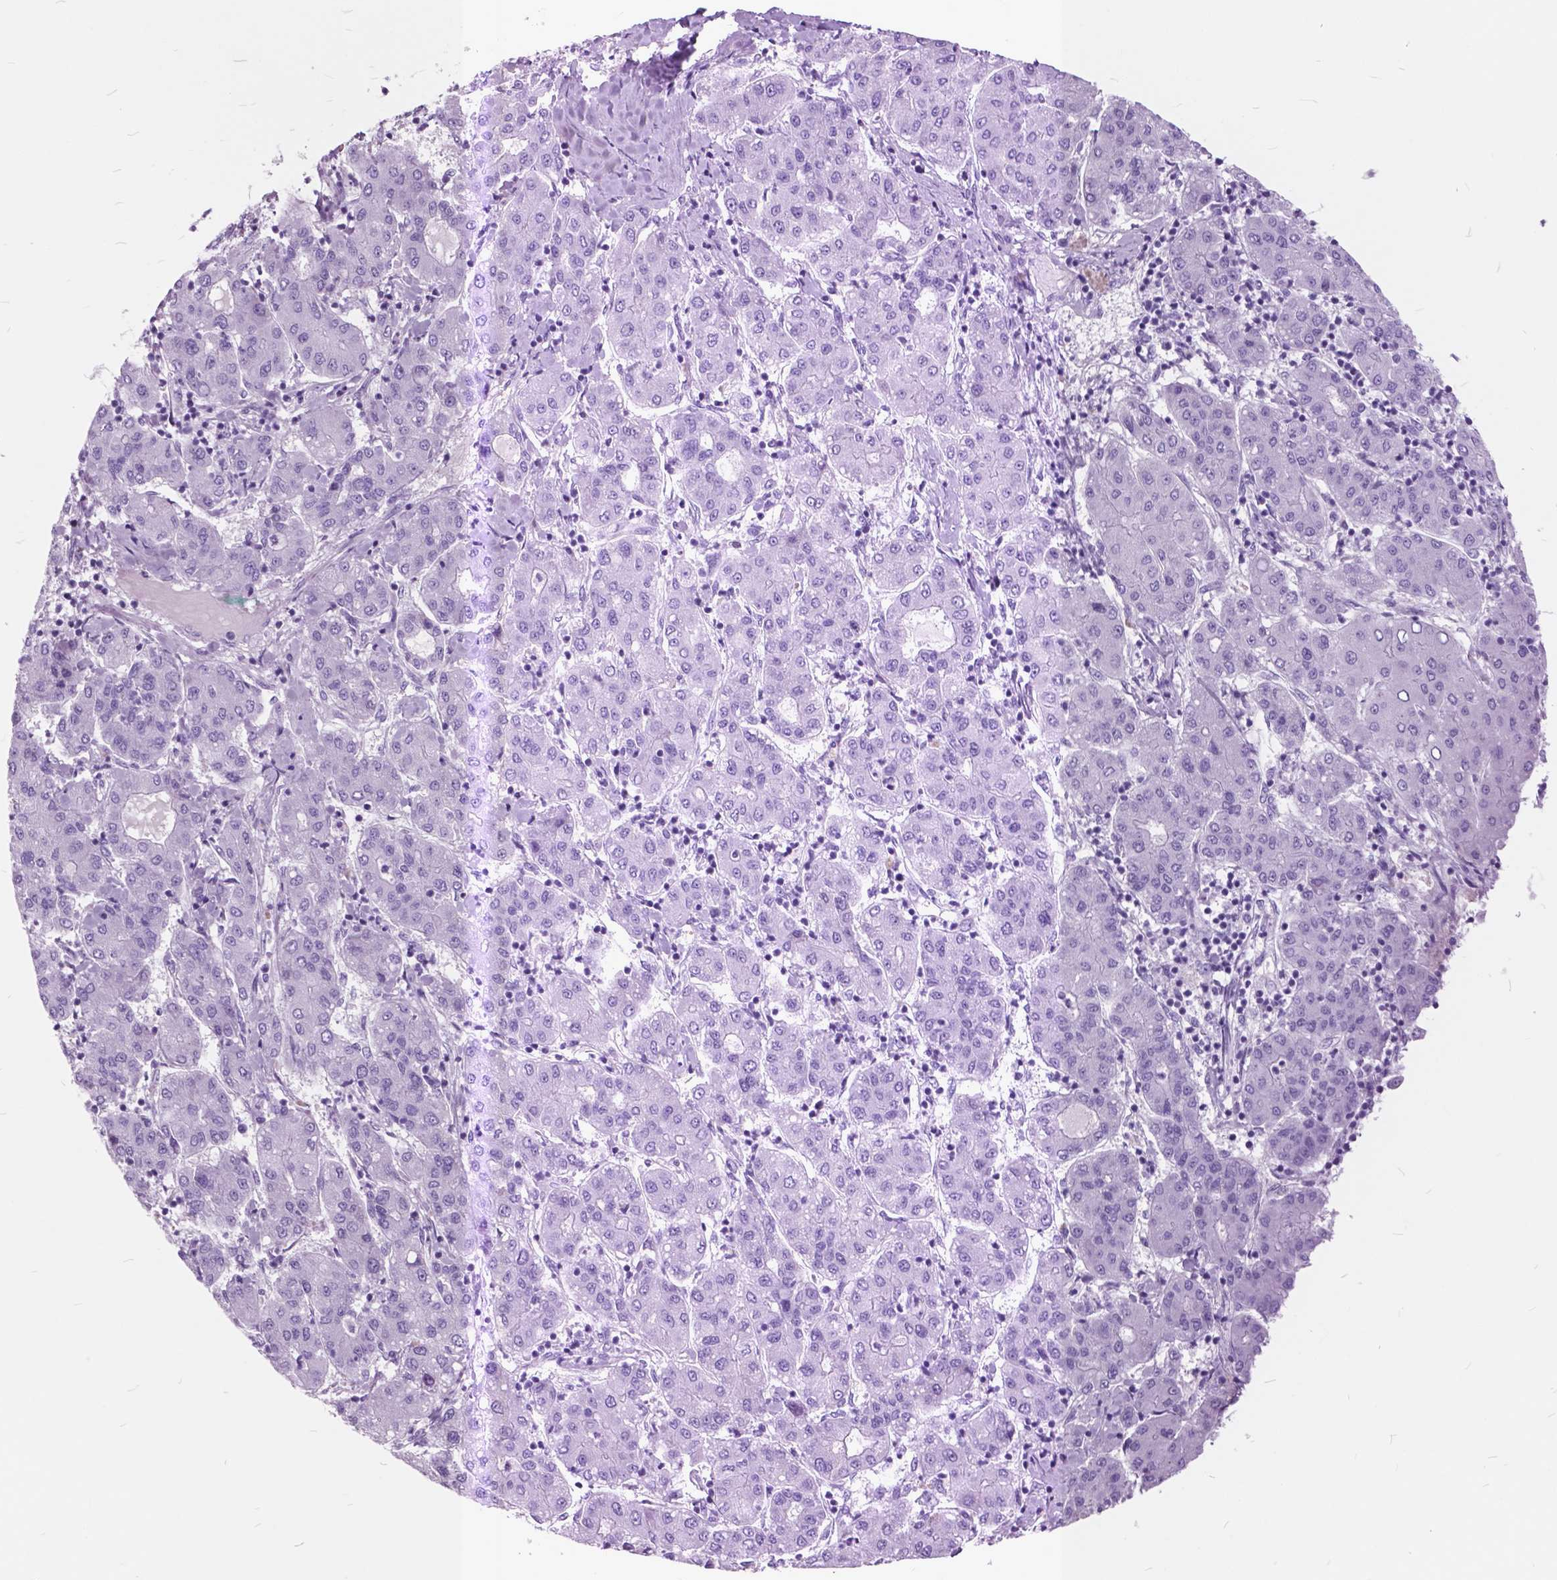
{"staining": {"intensity": "negative", "quantity": "none", "location": "none"}, "tissue": "liver cancer", "cell_type": "Tumor cells", "image_type": "cancer", "snomed": [{"axis": "morphology", "description": "Carcinoma, Hepatocellular, NOS"}, {"axis": "topography", "description": "Liver"}], "caption": "Tumor cells are negative for brown protein staining in liver cancer (hepatocellular carcinoma).", "gene": "GDF9", "patient": {"sex": "male", "age": 65}}